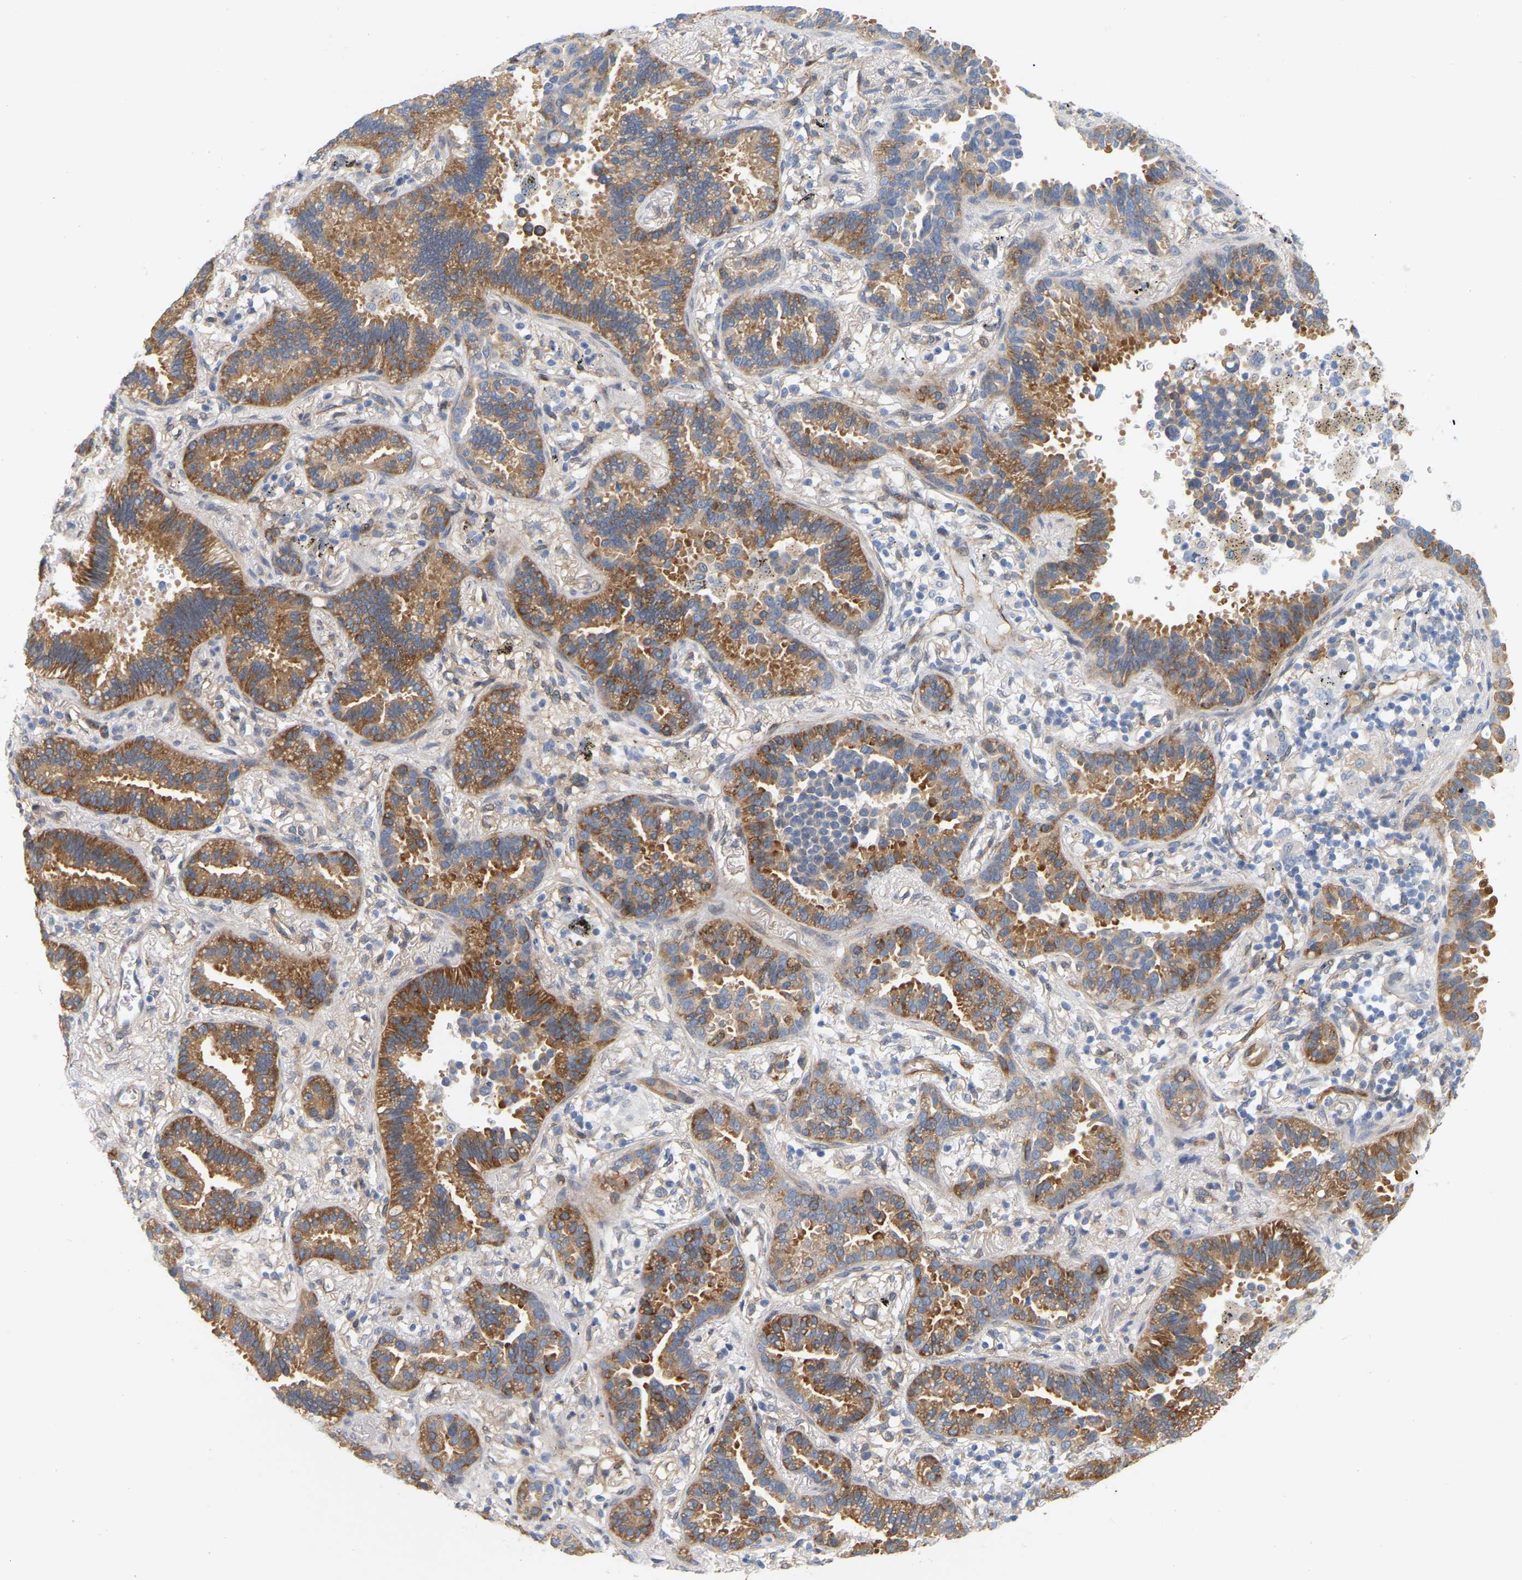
{"staining": {"intensity": "moderate", "quantity": "25%-75%", "location": "cytoplasmic/membranous"}, "tissue": "lung cancer", "cell_type": "Tumor cells", "image_type": "cancer", "snomed": [{"axis": "morphology", "description": "Normal tissue, NOS"}, {"axis": "morphology", "description": "Adenocarcinoma, NOS"}, {"axis": "topography", "description": "Lung"}], "caption": "This is a histology image of IHC staining of adenocarcinoma (lung), which shows moderate staining in the cytoplasmic/membranous of tumor cells.", "gene": "RAPH1", "patient": {"sex": "male", "age": 59}}